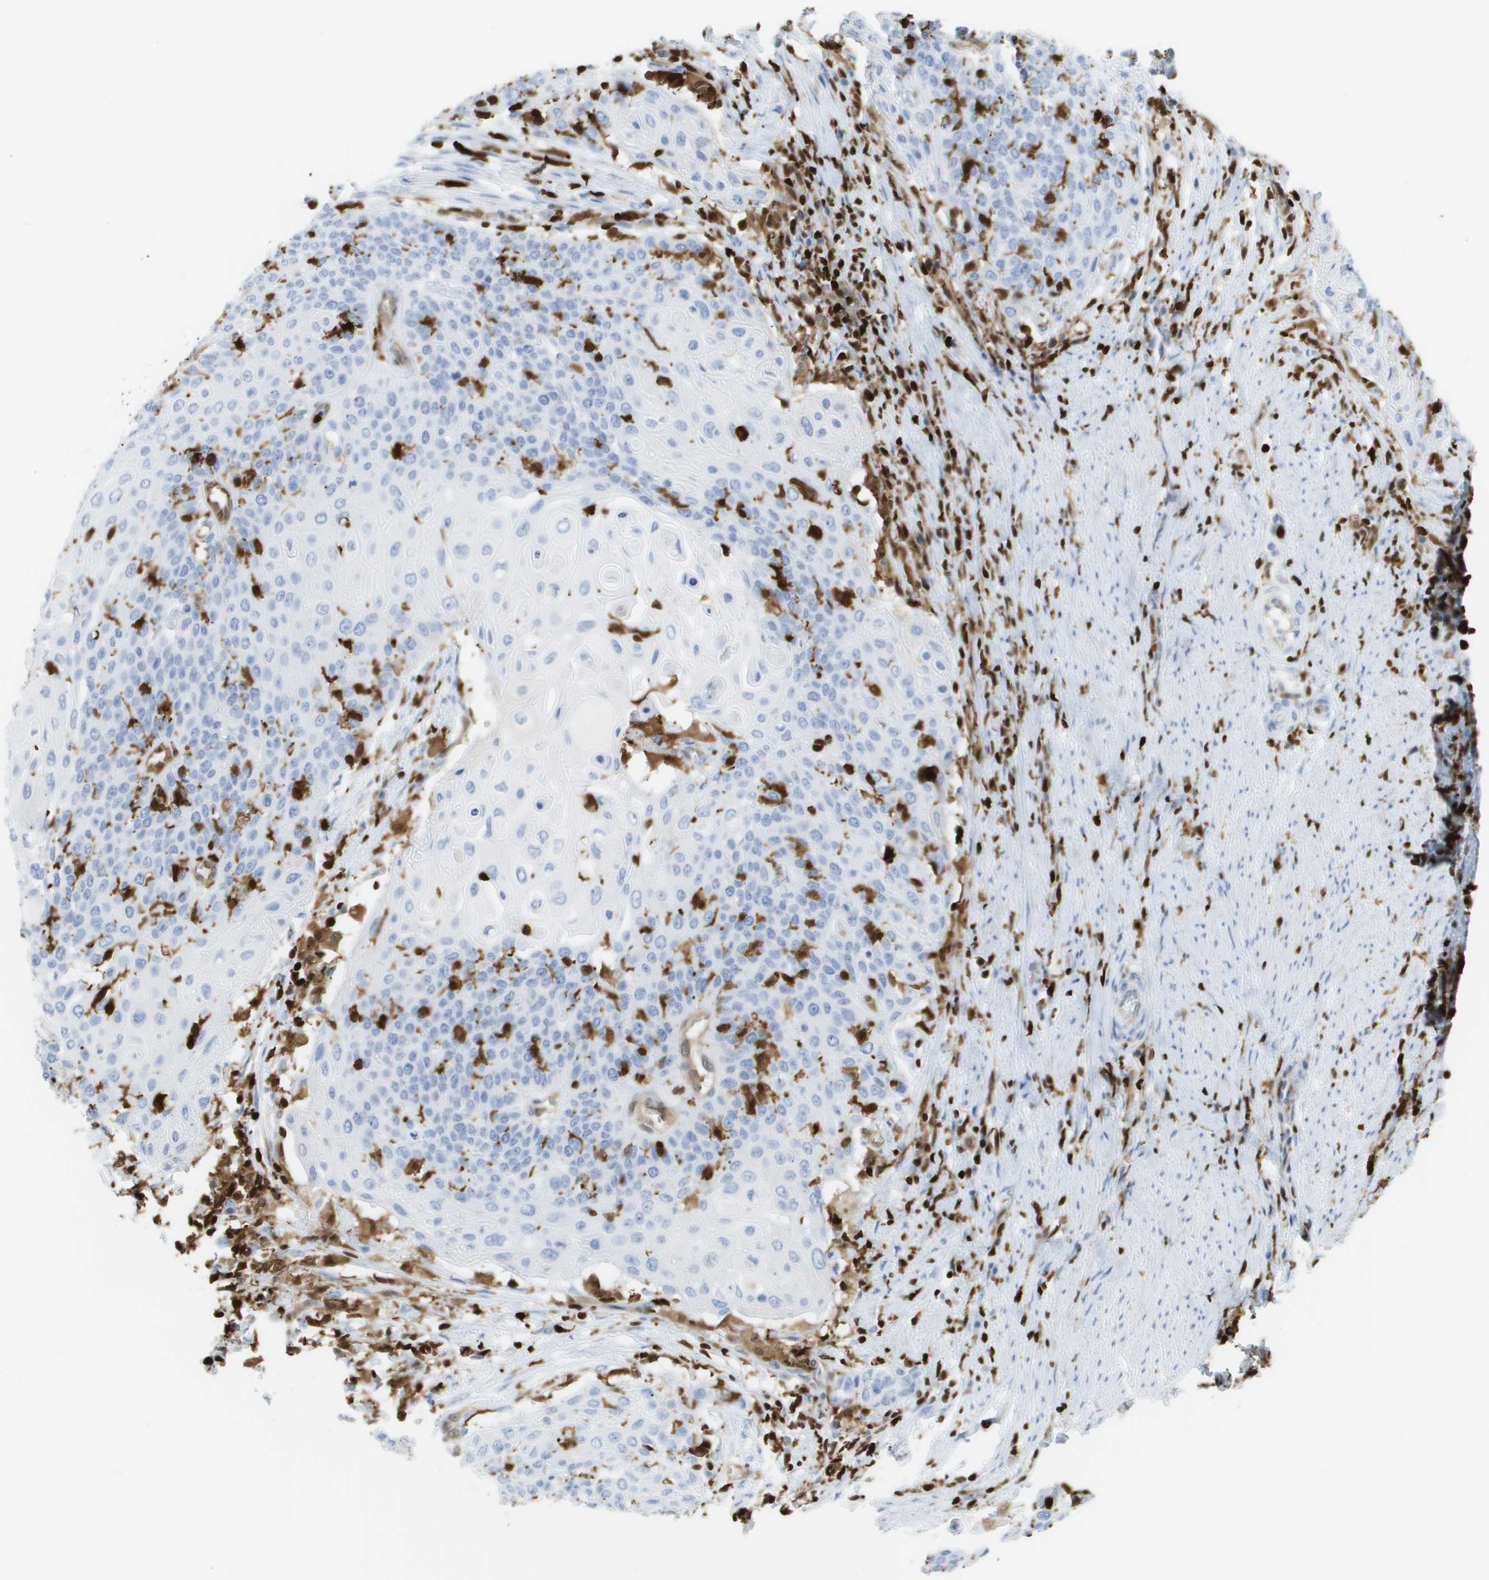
{"staining": {"intensity": "negative", "quantity": "none", "location": "none"}, "tissue": "cervical cancer", "cell_type": "Tumor cells", "image_type": "cancer", "snomed": [{"axis": "morphology", "description": "Squamous cell carcinoma, NOS"}, {"axis": "topography", "description": "Cervix"}], "caption": "Tumor cells are negative for brown protein staining in cervical cancer.", "gene": "DOCK5", "patient": {"sex": "female", "age": 39}}